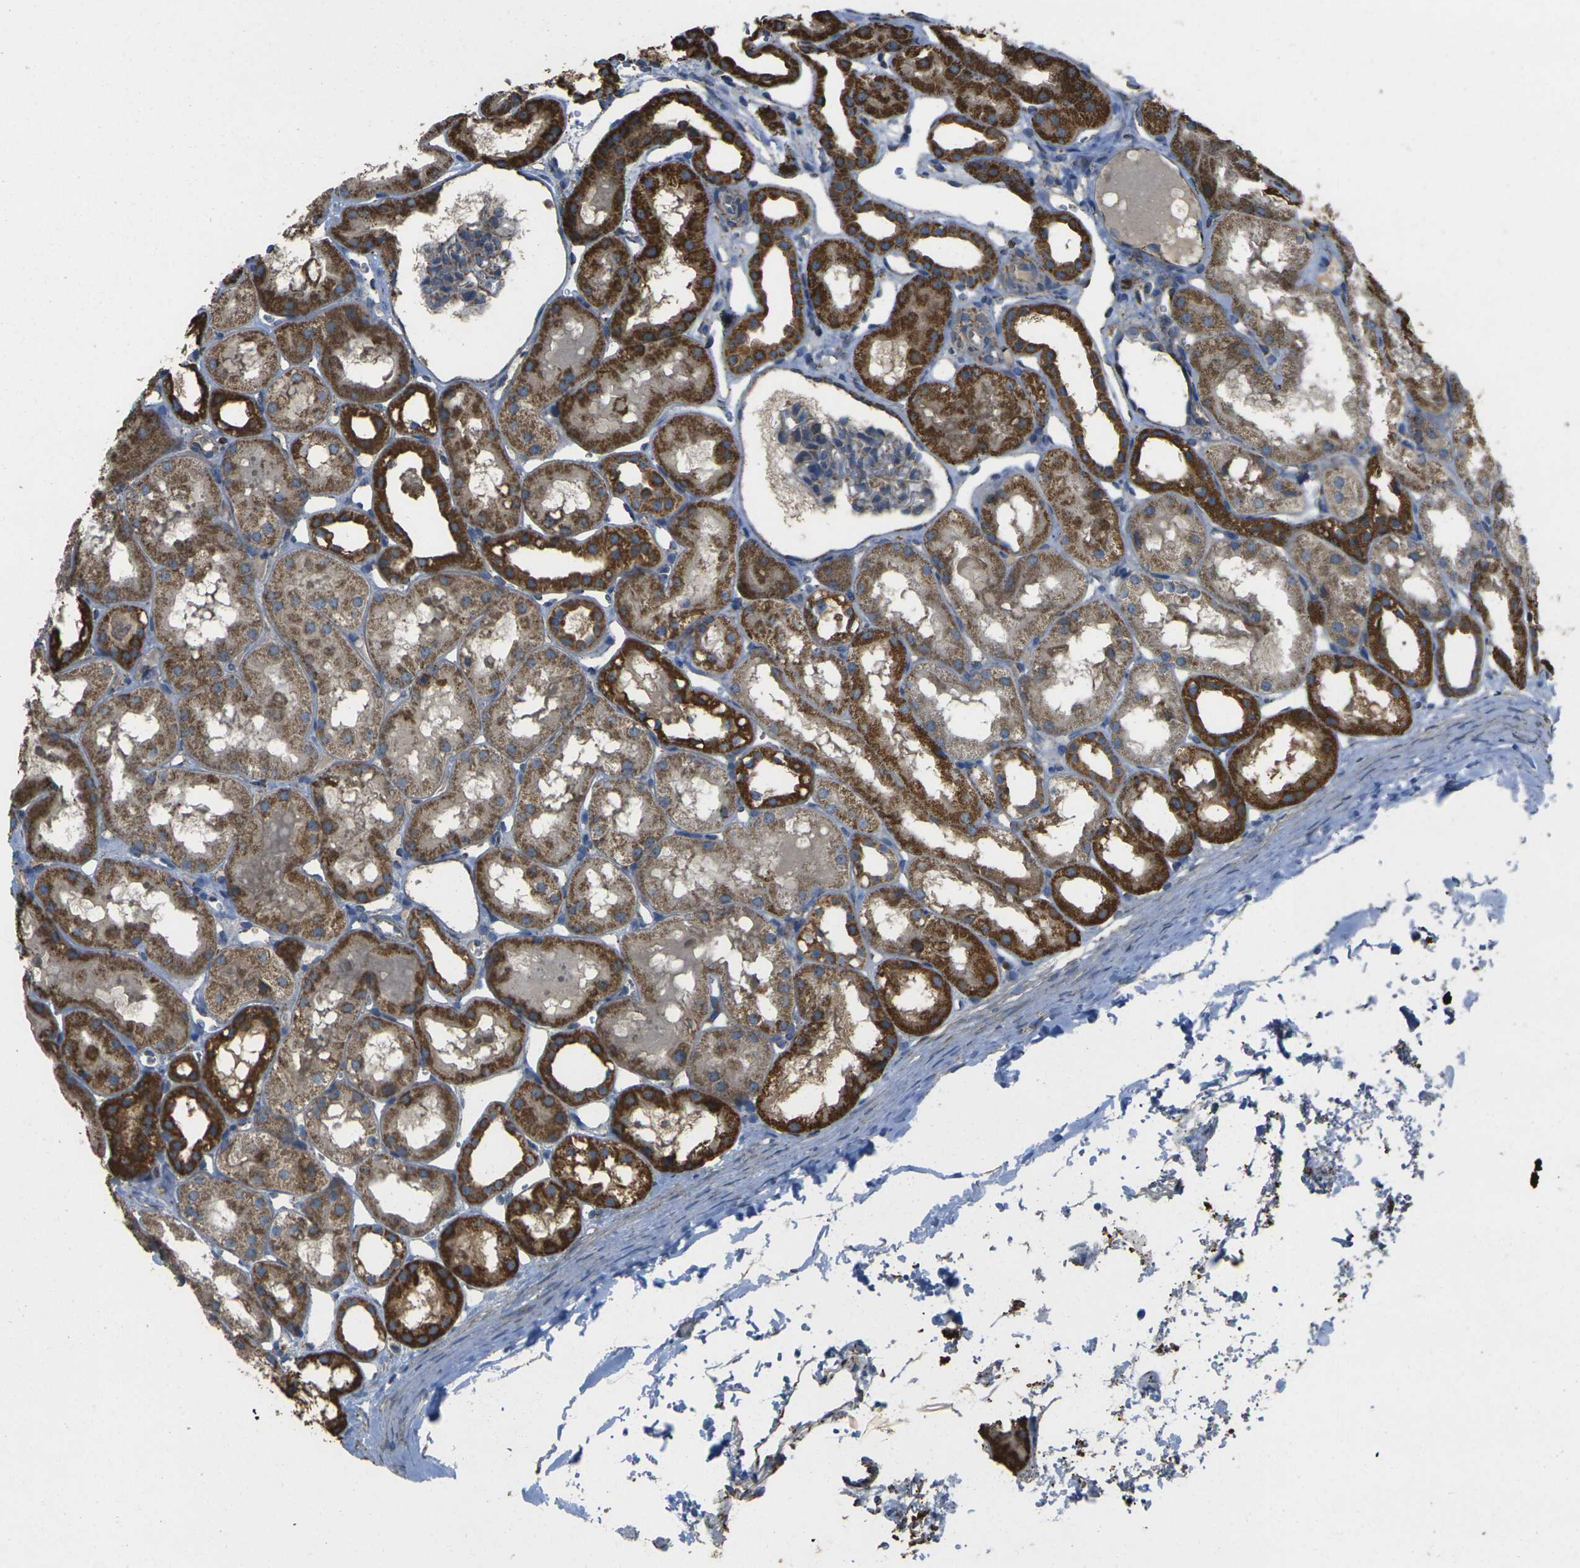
{"staining": {"intensity": "weak", "quantity": "<25%", "location": "cytoplasmic/membranous"}, "tissue": "kidney", "cell_type": "Cells in glomeruli", "image_type": "normal", "snomed": [{"axis": "morphology", "description": "Normal tissue, NOS"}, {"axis": "topography", "description": "Kidney"}, {"axis": "topography", "description": "Urinary bladder"}], "caption": "High magnification brightfield microscopy of unremarkable kidney stained with DAB (3,3'-diaminobenzidine) (brown) and counterstained with hematoxylin (blue): cells in glomeruli show no significant staining.", "gene": "KLHL5", "patient": {"sex": "male", "age": 16}}